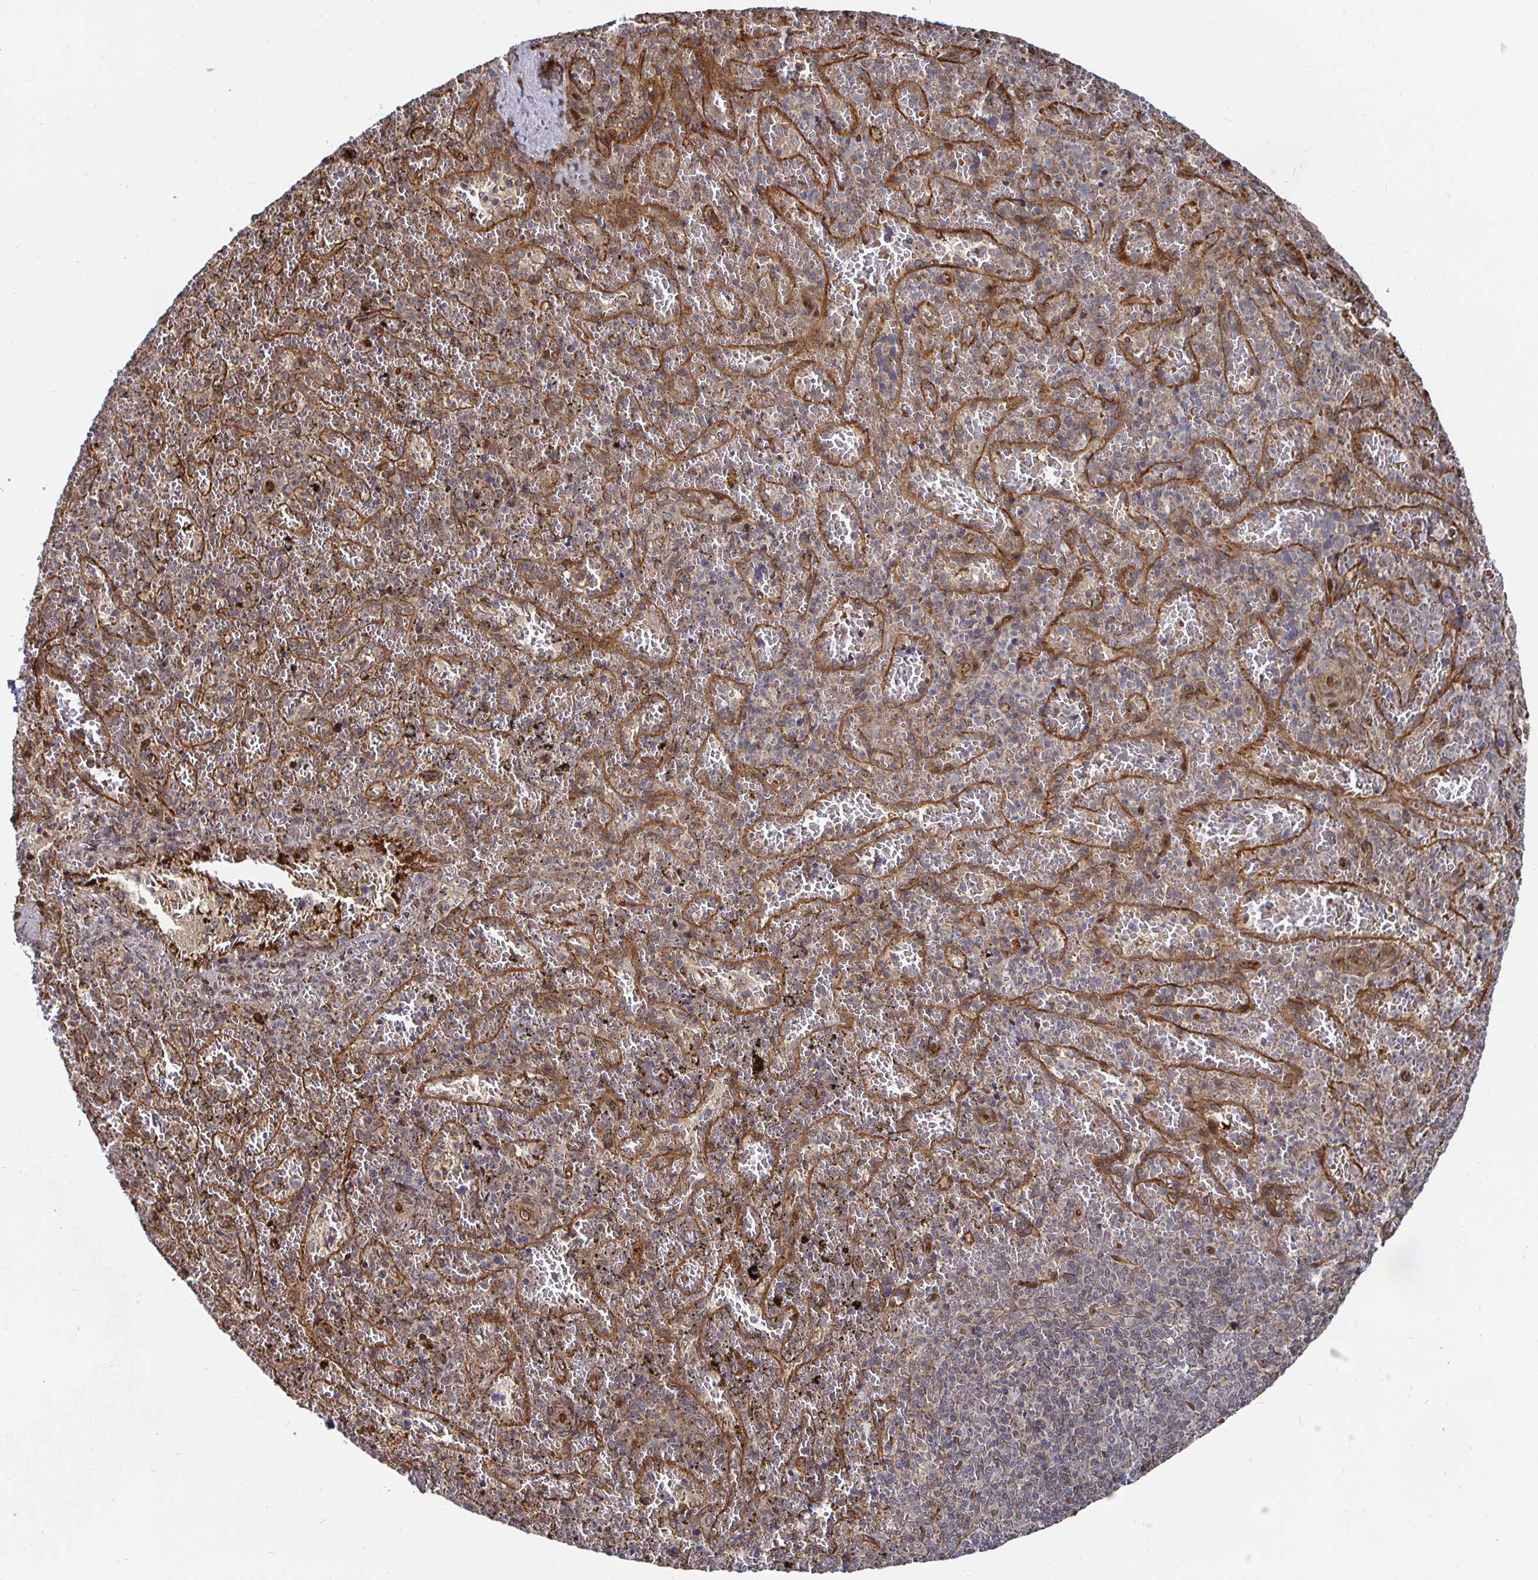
{"staining": {"intensity": "negative", "quantity": "none", "location": "none"}, "tissue": "spleen", "cell_type": "Cells in red pulp", "image_type": "normal", "snomed": [{"axis": "morphology", "description": "Normal tissue, NOS"}, {"axis": "topography", "description": "Spleen"}], "caption": "Immunohistochemical staining of benign spleen shows no significant positivity in cells in red pulp.", "gene": "TBKBP1", "patient": {"sex": "female", "age": 50}}